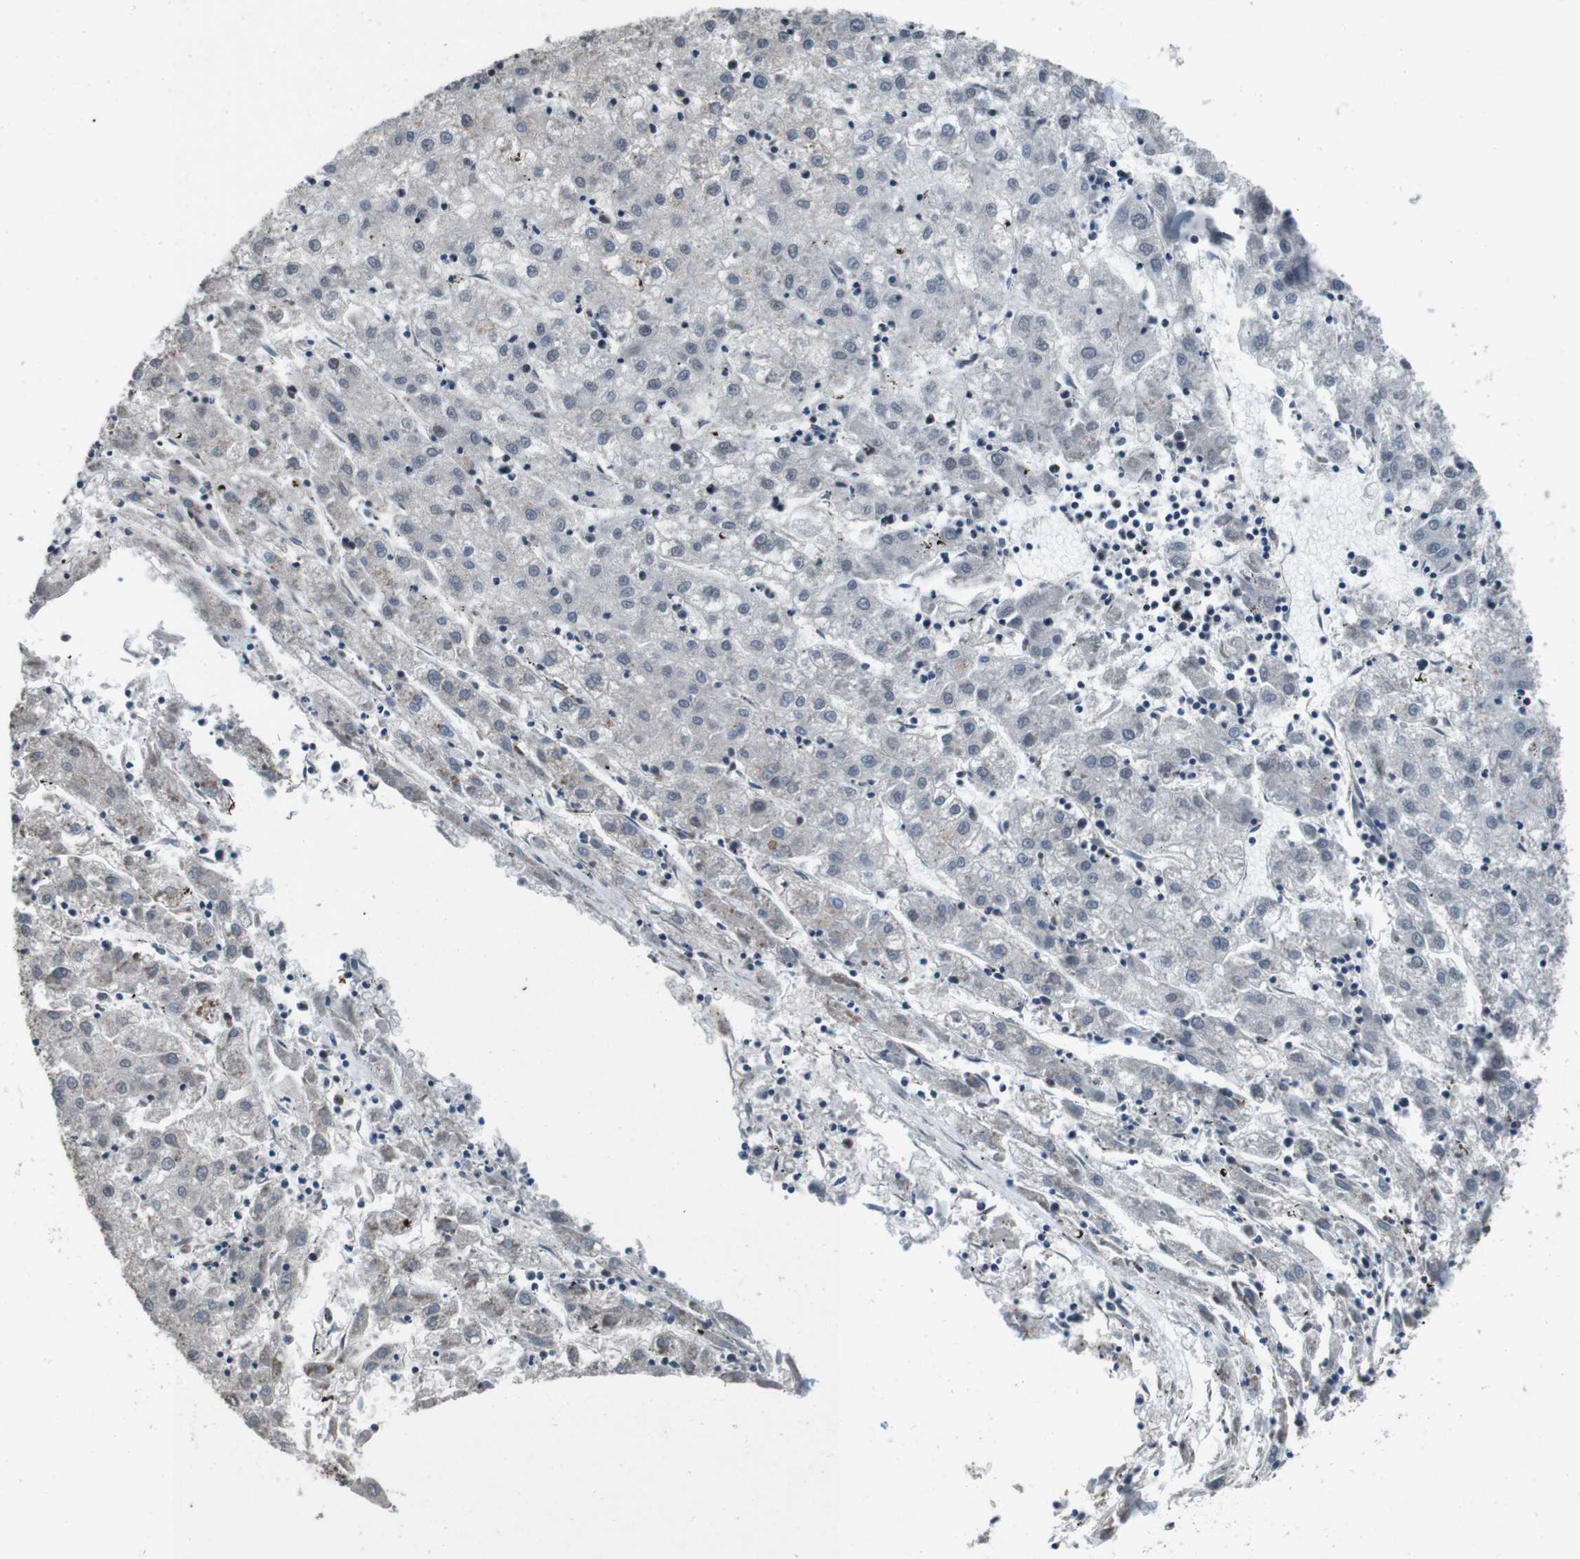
{"staining": {"intensity": "weak", "quantity": "<25%", "location": "cytoplasmic/membranous"}, "tissue": "liver cancer", "cell_type": "Tumor cells", "image_type": "cancer", "snomed": [{"axis": "morphology", "description": "Carcinoma, Hepatocellular, NOS"}, {"axis": "topography", "description": "Liver"}], "caption": "This is an immunohistochemistry (IHC) image of hepatocellular carcinoma (liver). There is no staining in tumor cells.", "gene": "NR4A2", "patient": {"sex": "male", "age": 72}}